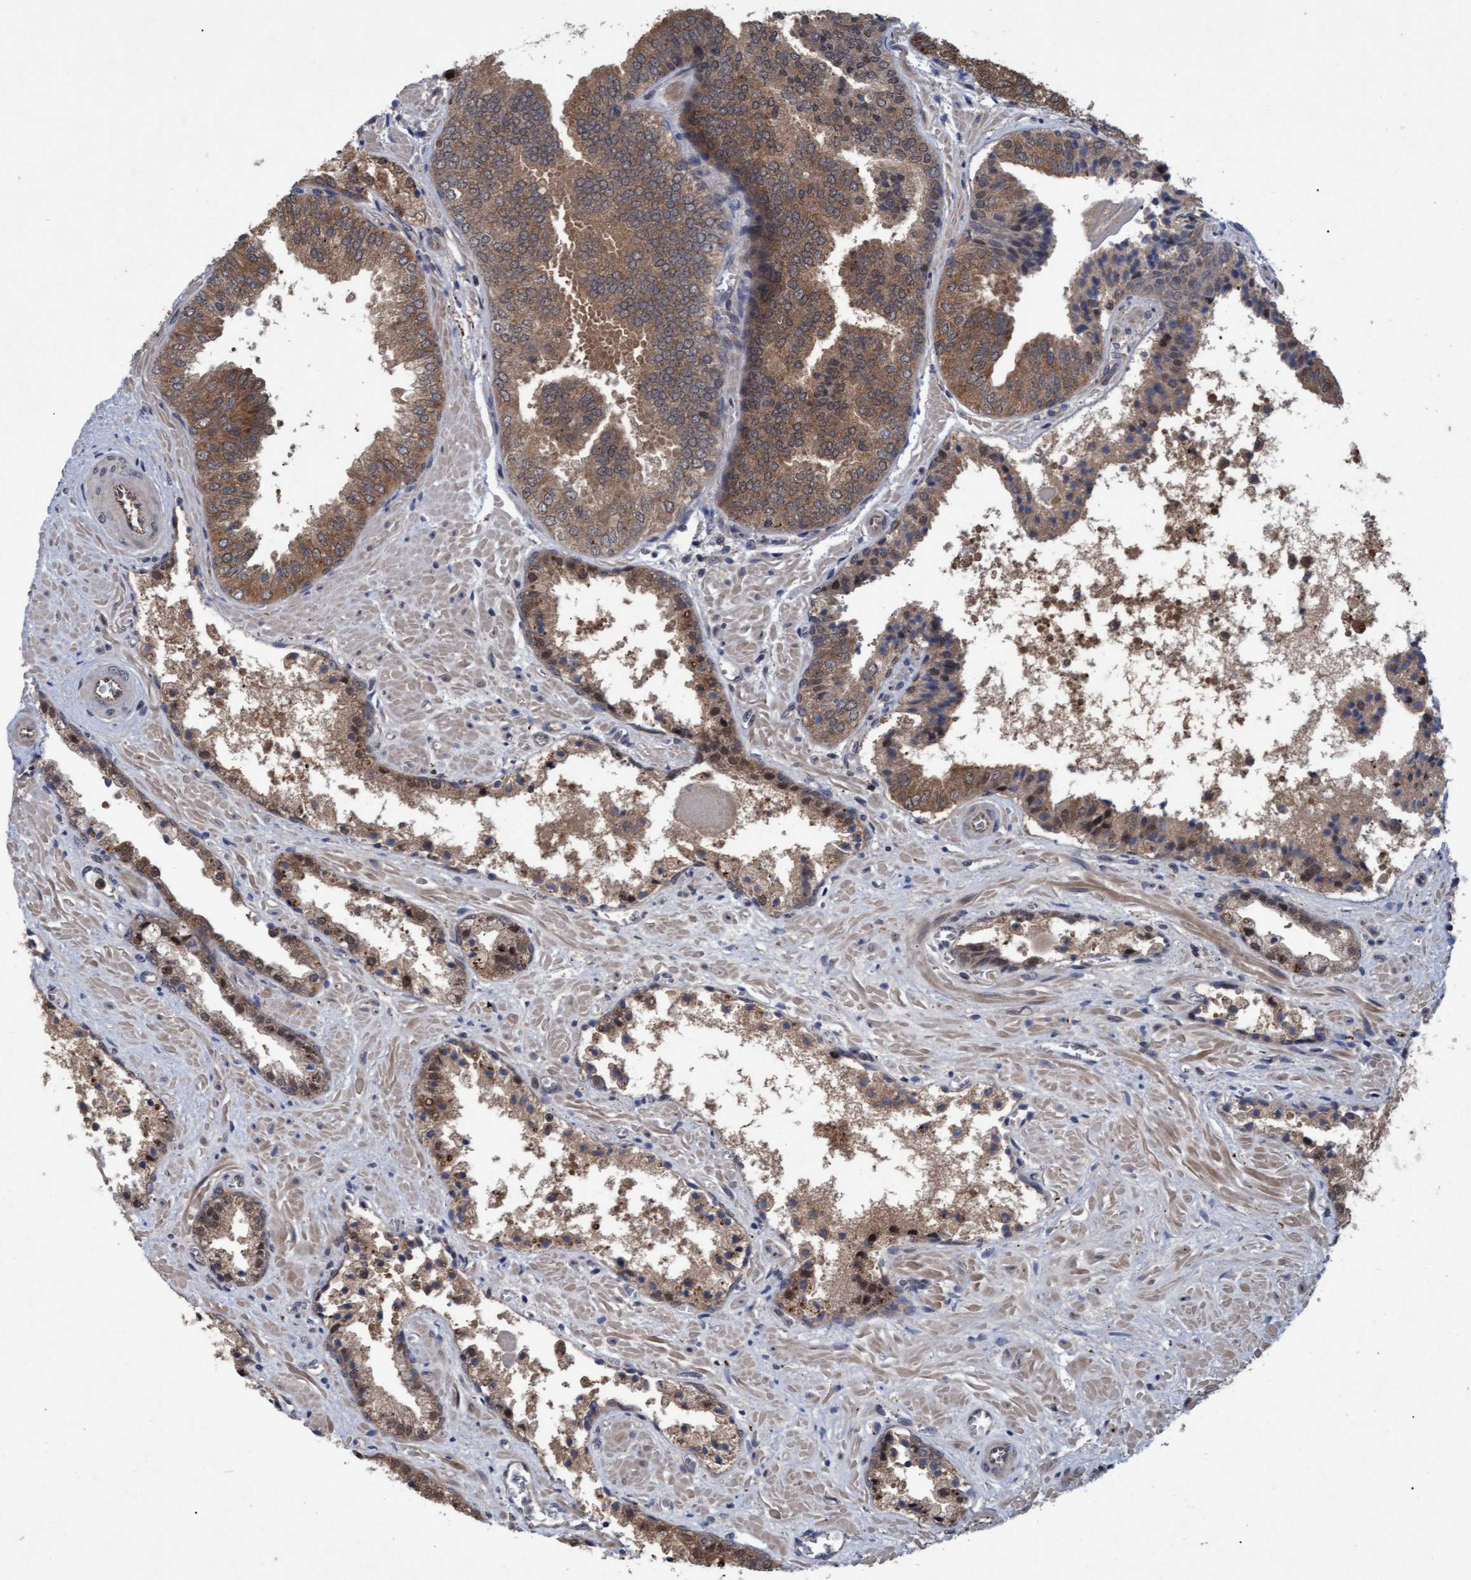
{"staining": {"intensity": "moderate", "quantity": ">75%", "location": "cytoplasmic/membranous"}, "tissue": "prostate cancer", "cell_type": "Tumor cells", "image_type": "cancer", "snomed": [{"axis": "morphology", "description": "Adenocarcinoma, Low grade"}, {"axis": "topography", "description": "Prostate"}], "caption": "The immunohistochemical stain highlights moderate cytoplasmic/membranous staining in tumor cells of prostate cancer tissue.", "gene": "PSMB6", "patient": {"sex": "male", "age": 71}}